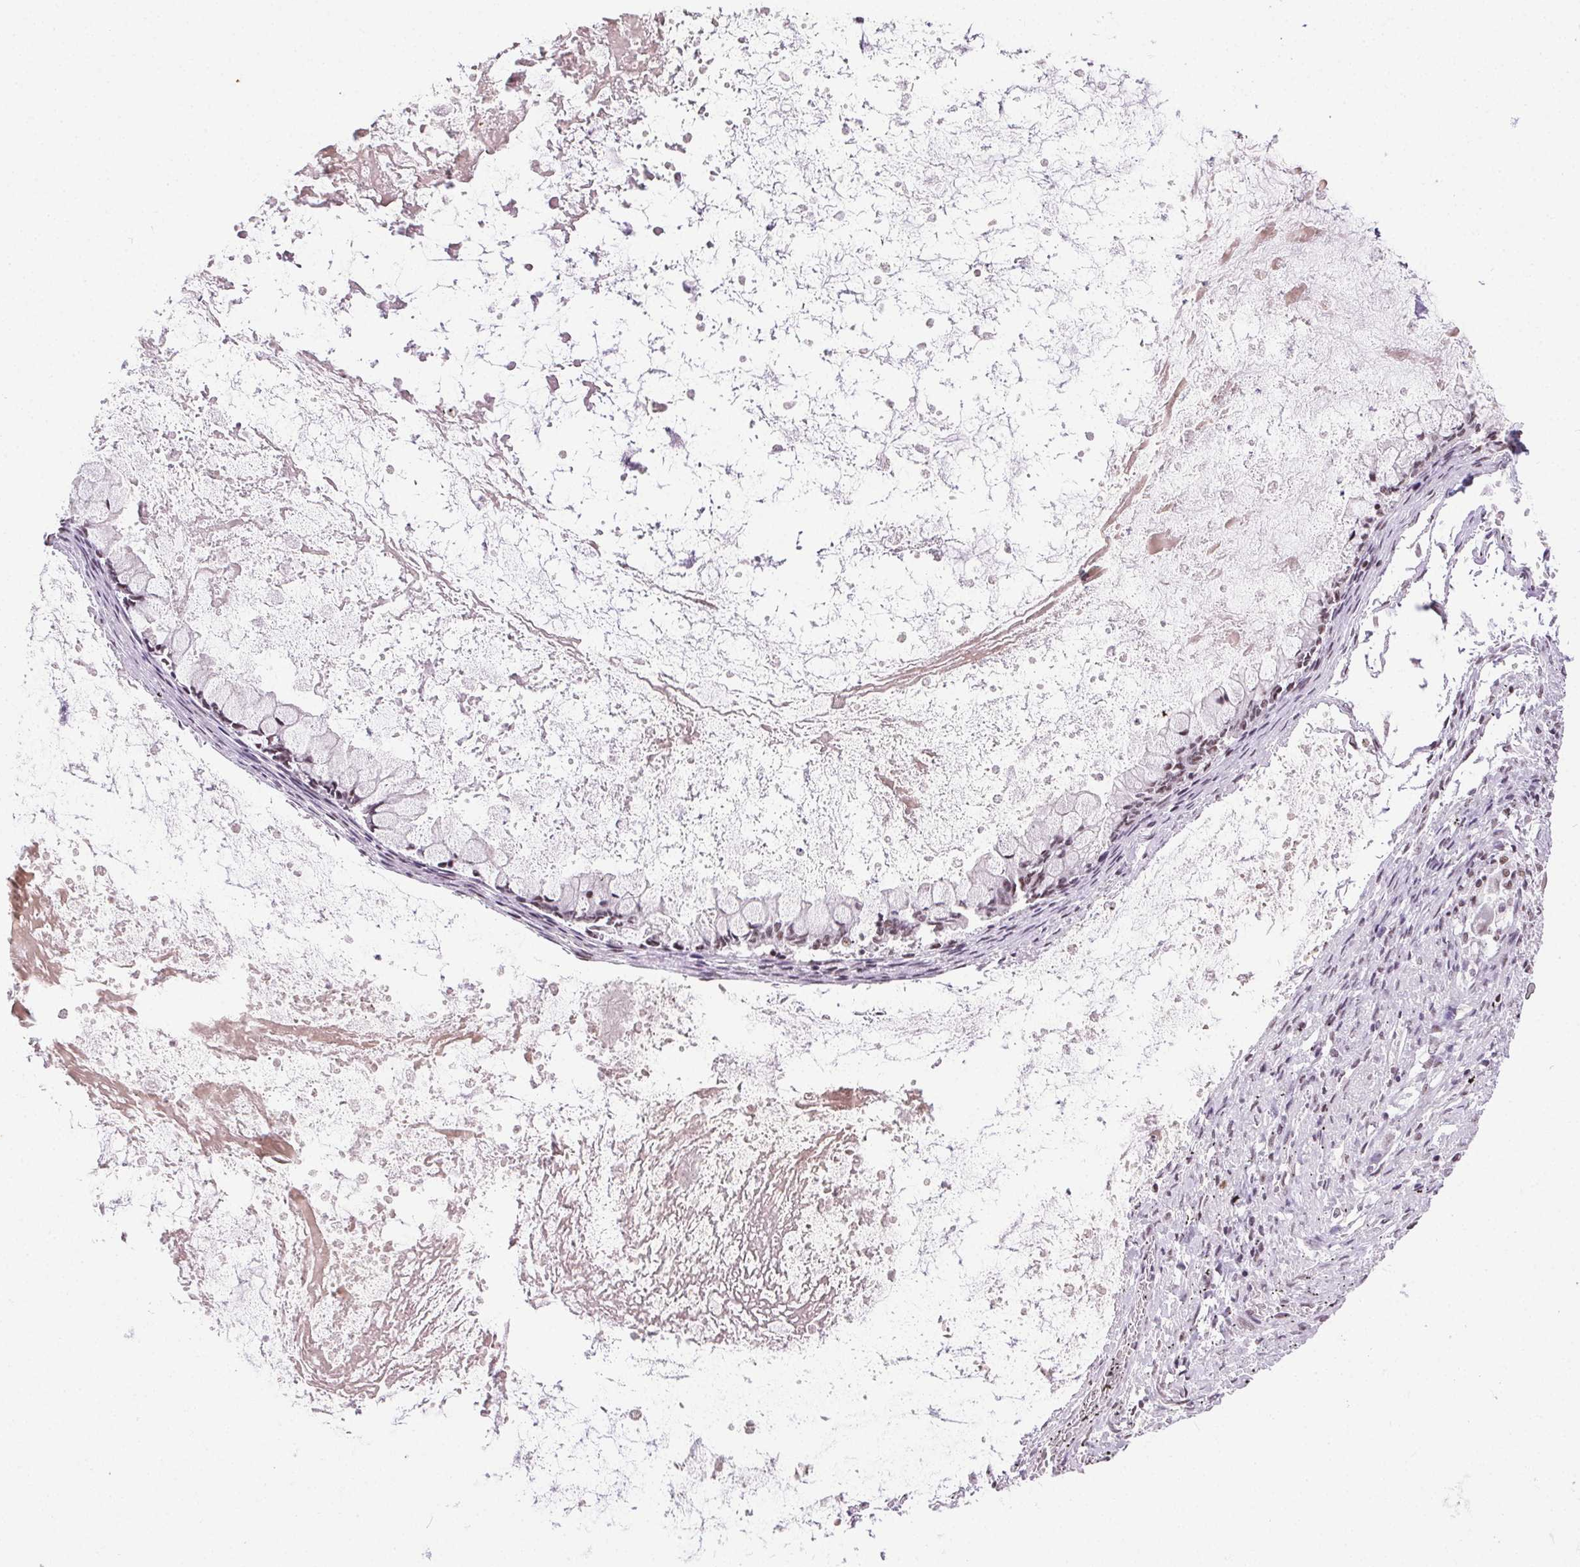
{"staining": {"intensity": "weak", "quantity": "<25%", "location": "nuclear"}, "tissue": "ovarian cancer", "cell_type": "Tumor cells", "image_type": "cancer", "snomed": [{"axis": "morphology", "description": "Cystadenocarcinoma, mucinous, NOS"}, {"axis": "topography", "description": "Ovary"}], "caption": "Protein analysis of ovarian cancer (mucinous cystadenocarcinoma) displays no significant staining in tumor cells.", "gene": "TRA2B", "patient": {"sex": "female", "age": 67}}